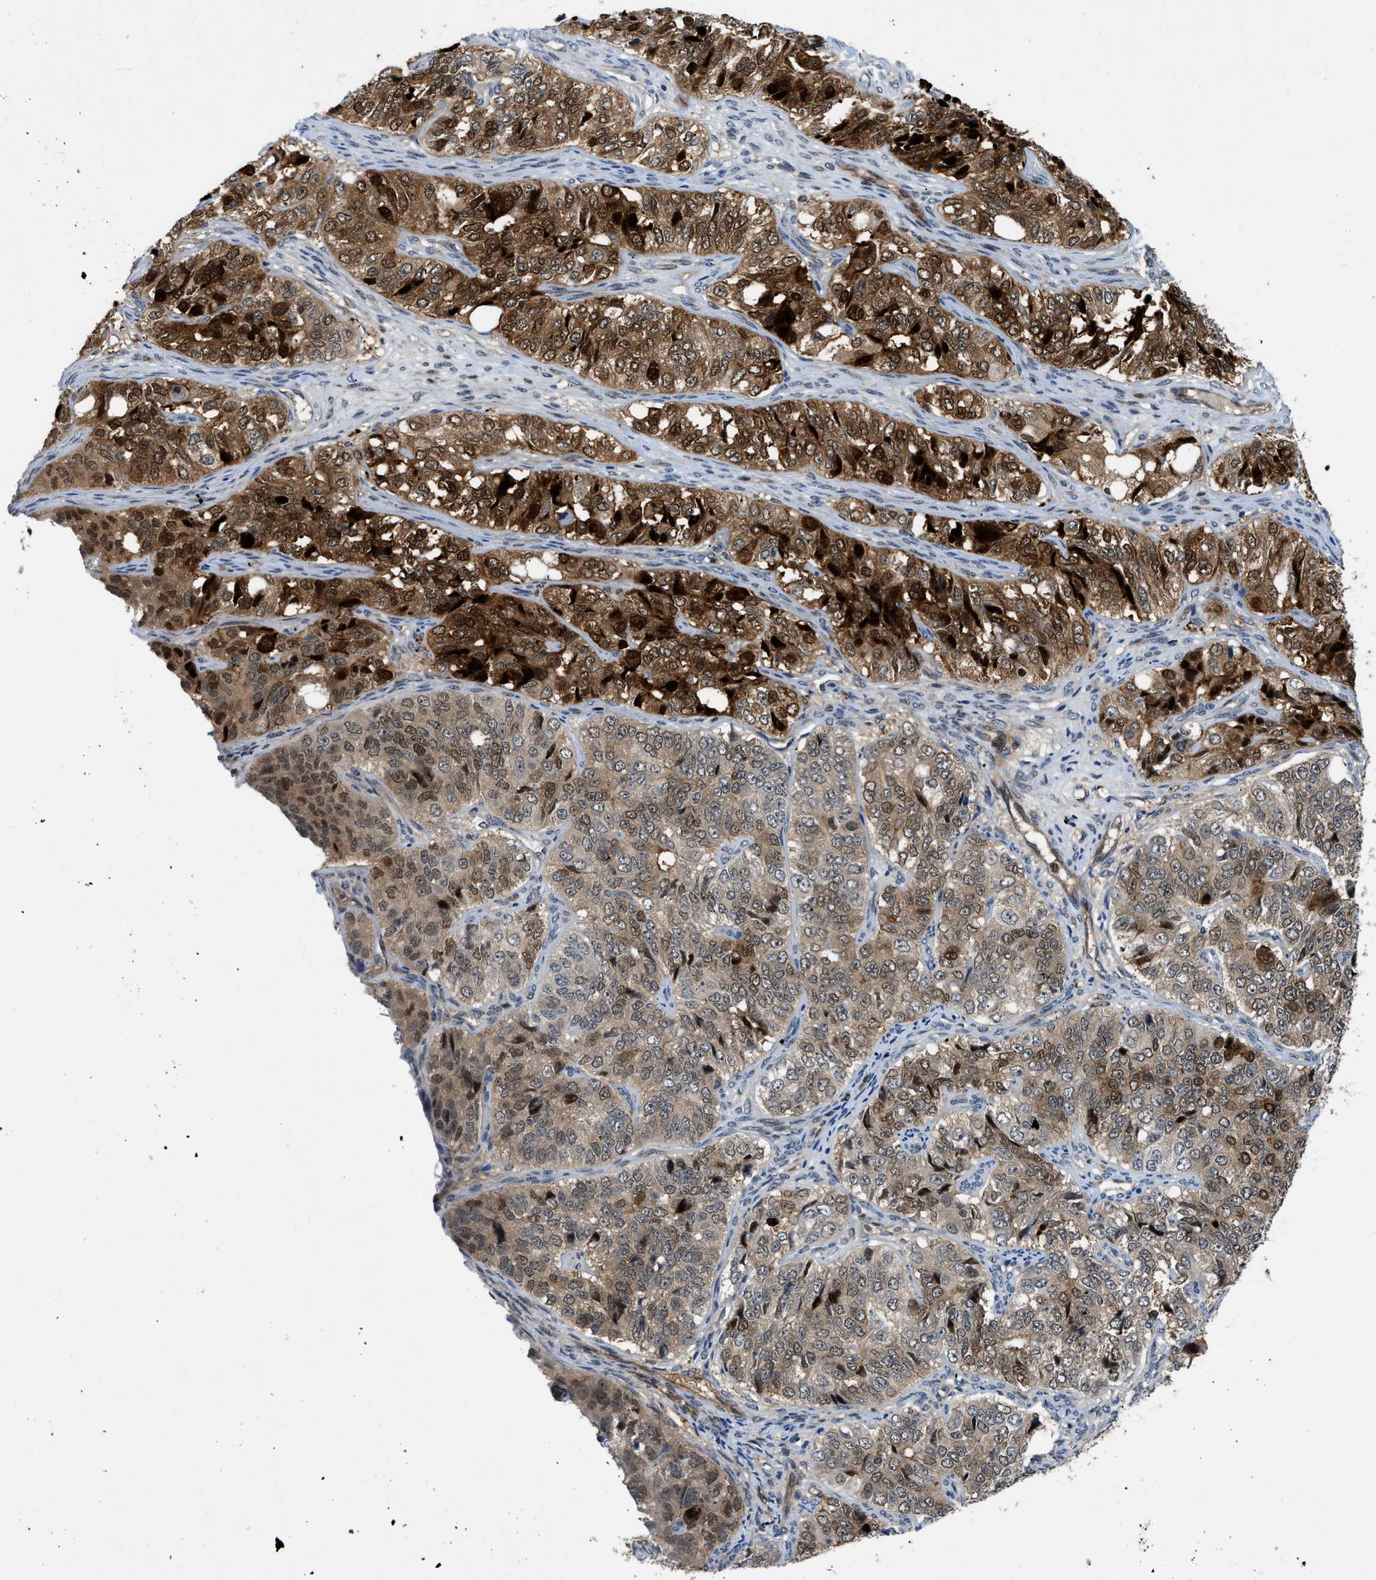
{"staining": {"intensity": "moderate", "quantity": "25%-75%", "location": "cytoplasmic/membranous,nuclear"}, "tissue": "ovarian cancer", "cell_type": "Tumor cells", "image_type": "cancer", "snomed": [{"axis": "morphology", "description": "Carcinoma, endometroid"}, {"axis": "topography", "description": "Ovary"}], "caption": "This photomicrograph exhibits immunohistochemistry (IHC) staining of human endometroid carcinoma (ovarian), with medium moderate cytoplasmic/membranous and nuclear staining in about 25%-75% of tumor cells.", "gene": "TRAK2", "patient": {"sex": "female", "age": 51}}